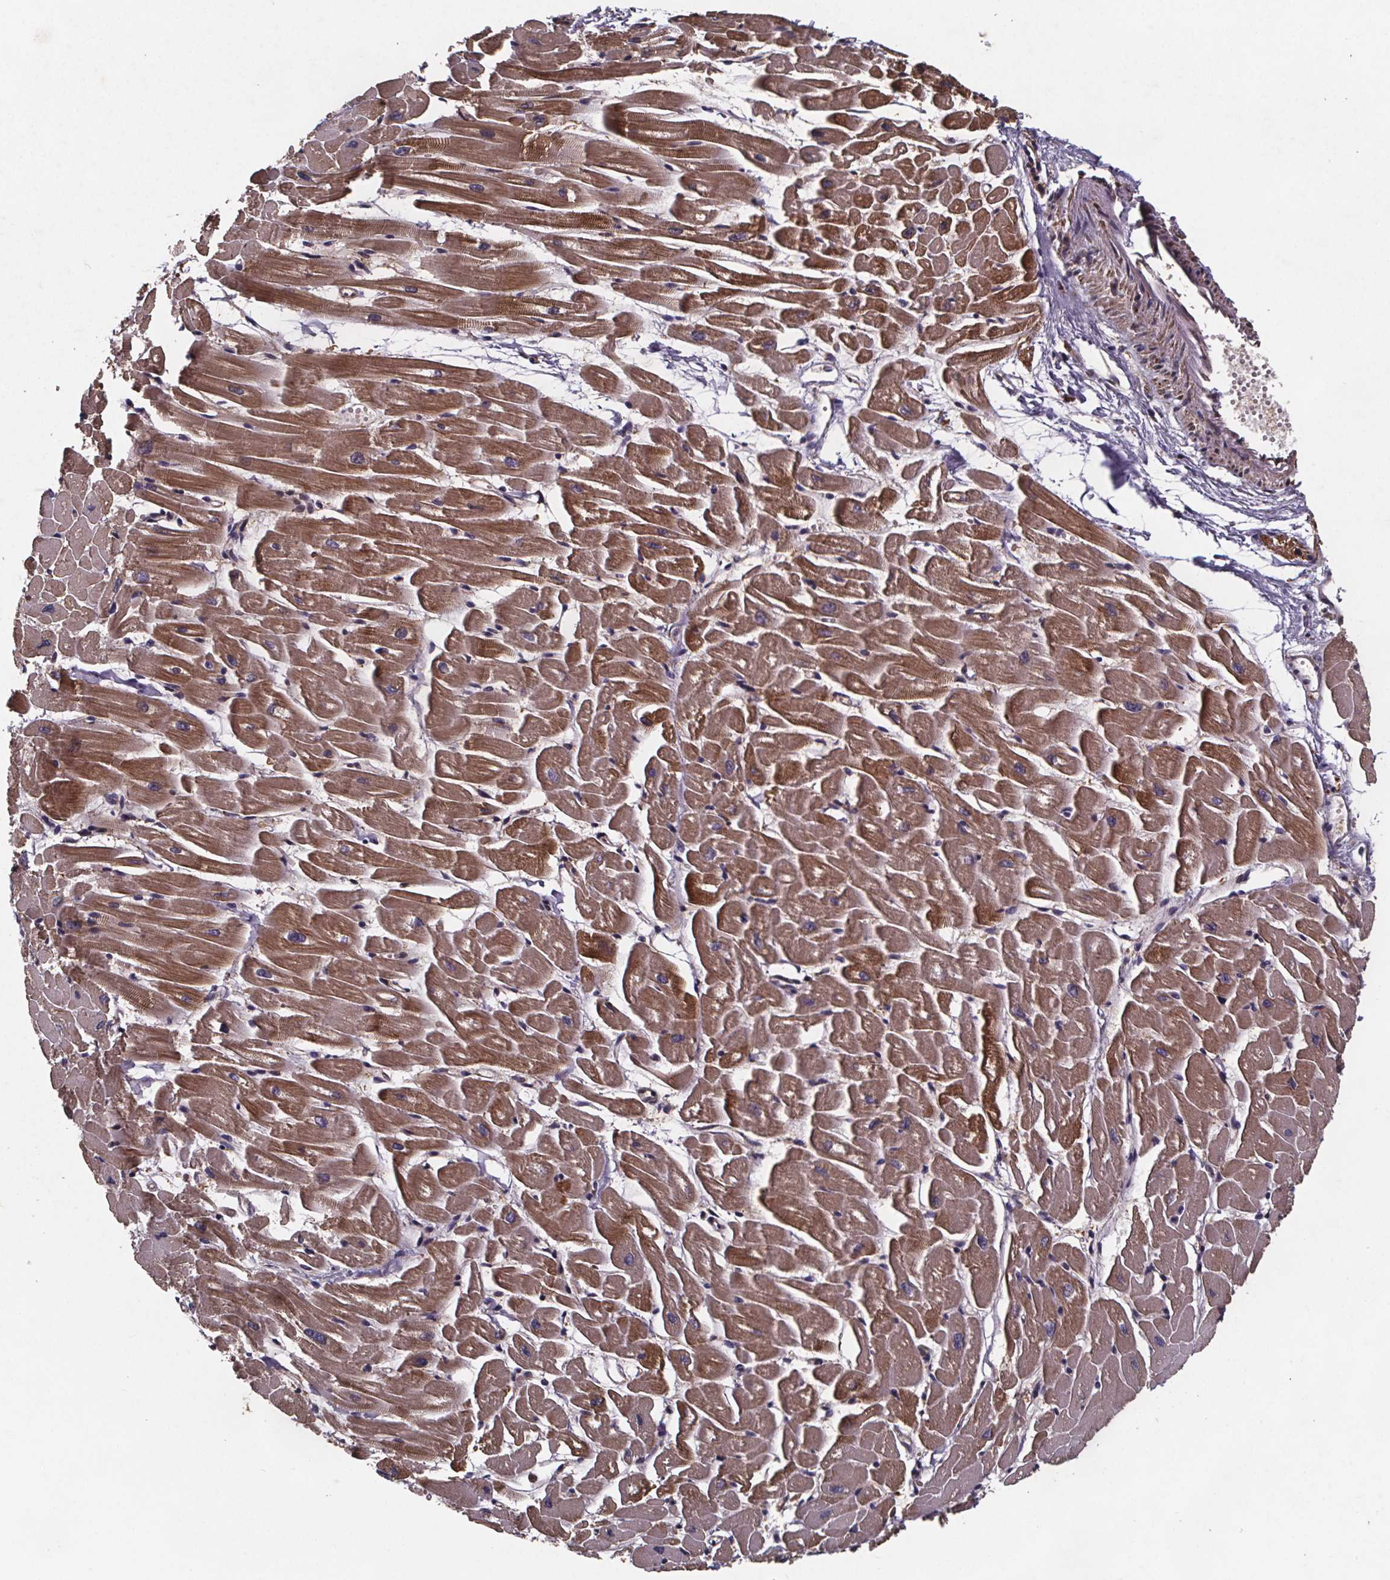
{"staining": {"intensity": "strong", "quantity": ">75%", "location": "cytoplasmic/membranous"}, "tissue": "heart muscle", "cell_type": "Cardiomyocytes", "image_type": "normal", "snomed": [{"axis": "morphology", "description": "Normal tissue, NOS"}, {"axis": "topography", "description": "Heart"}], "caption": "A brown stain shows strong cytoplasmic/membranous positivity of a protein in cardiomyocytes of unremarkable human heart muscle.", "gene": "FASTKD3", "patient": {"sex": "male", "age": 57}}